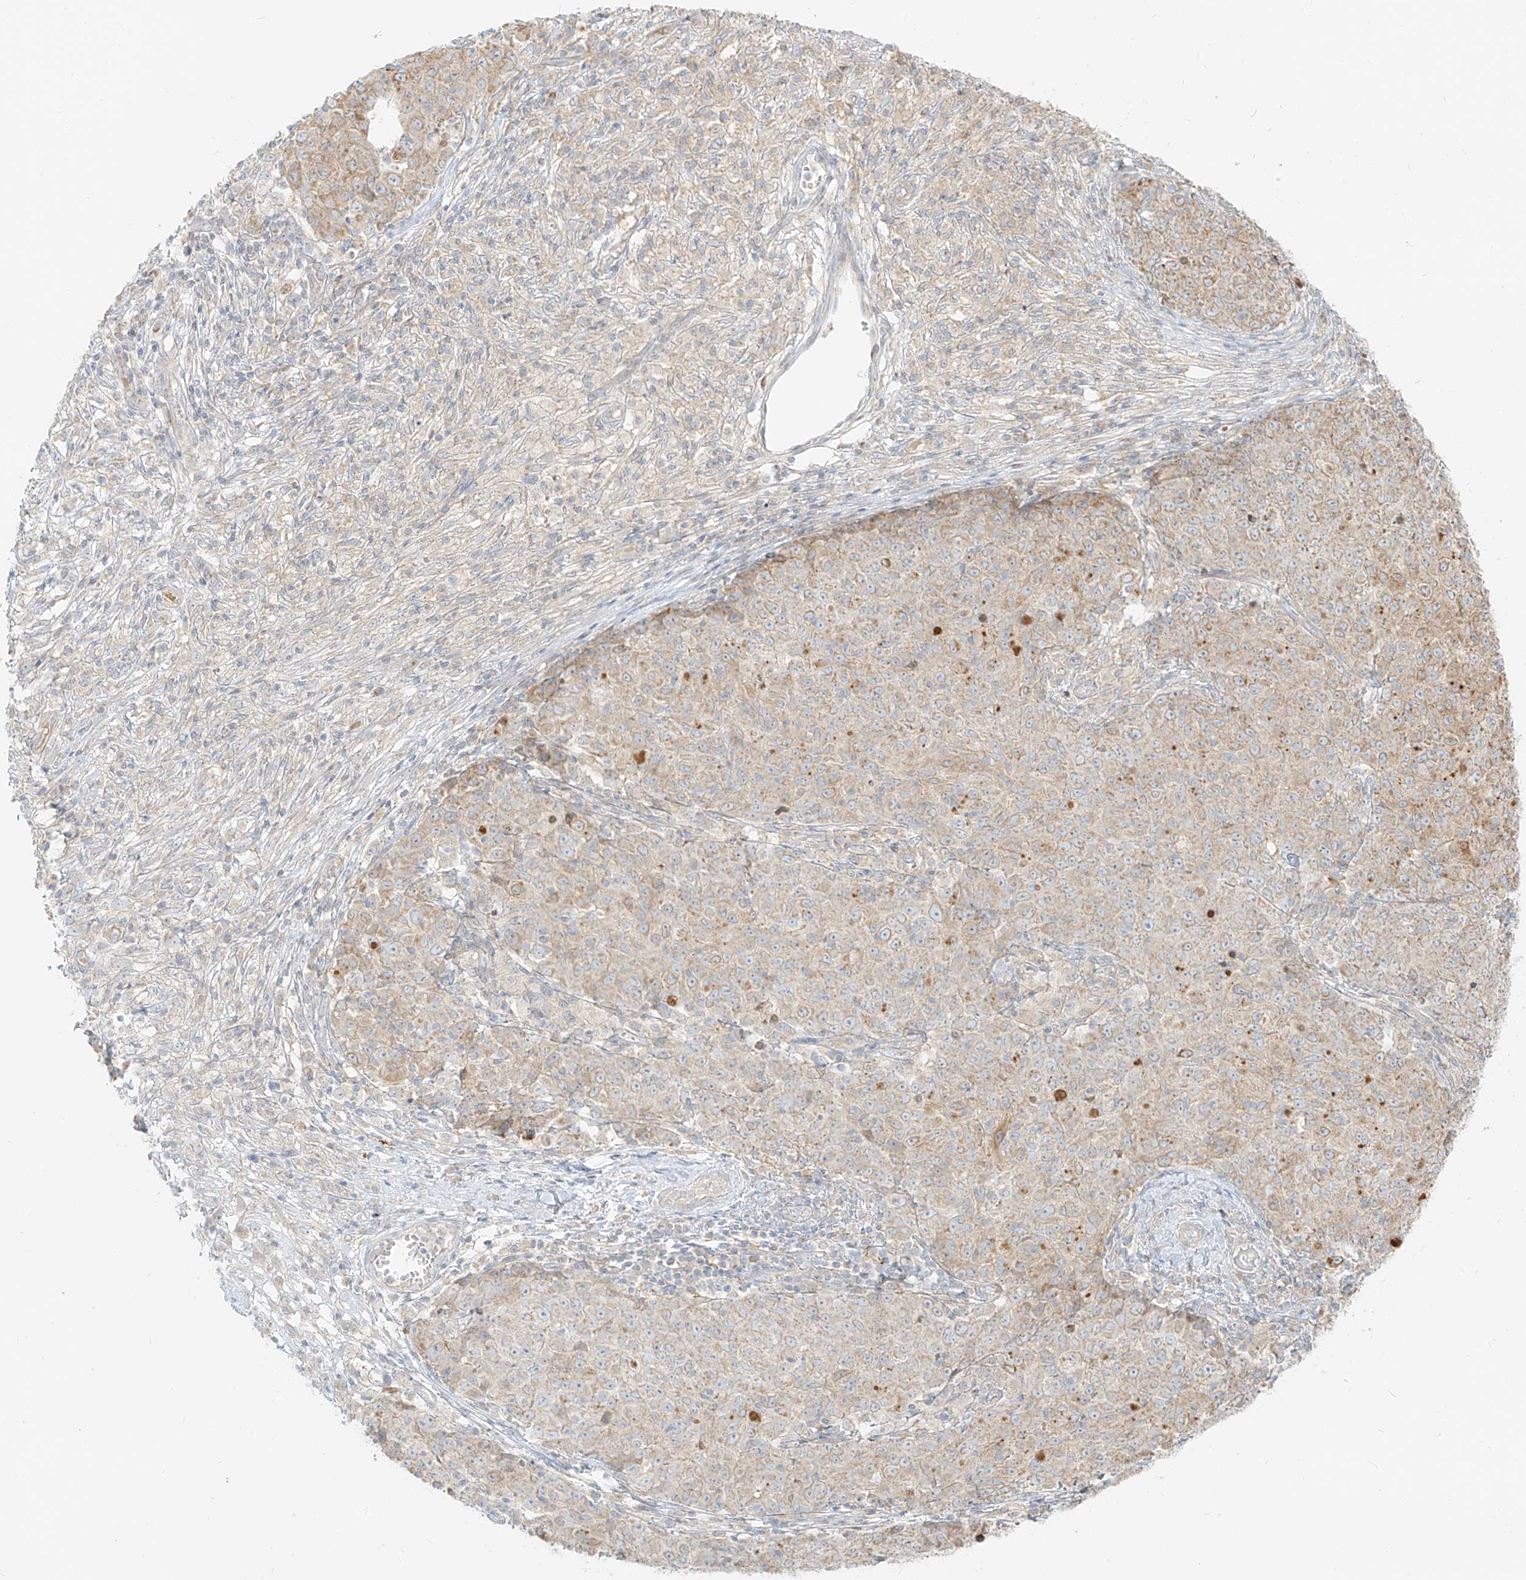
{"staining": {"intensity": "weak", "quantity": "25%-75%", "location": "cytoplasmic/membranous"}, "tissue": "ovarian cancer", "cell_type": "Tumor cells", "image_type": "cancer", "snomed": [{"axis": "morphology", "description": "Carcinoma, endometroid"}, {"axis": "topography", "description": "Ovary"}], "caption": "This photomicrograph displays ovarian endometroid carcinoma stained with IHC to label a protein in brown. The cytoplasmic/membranous of tumor cells show weak positivity for the protein. Nuclei are counter-stained blue.", "gene": "ZIM3", "patient": {"sex": "female", "age": 42}}